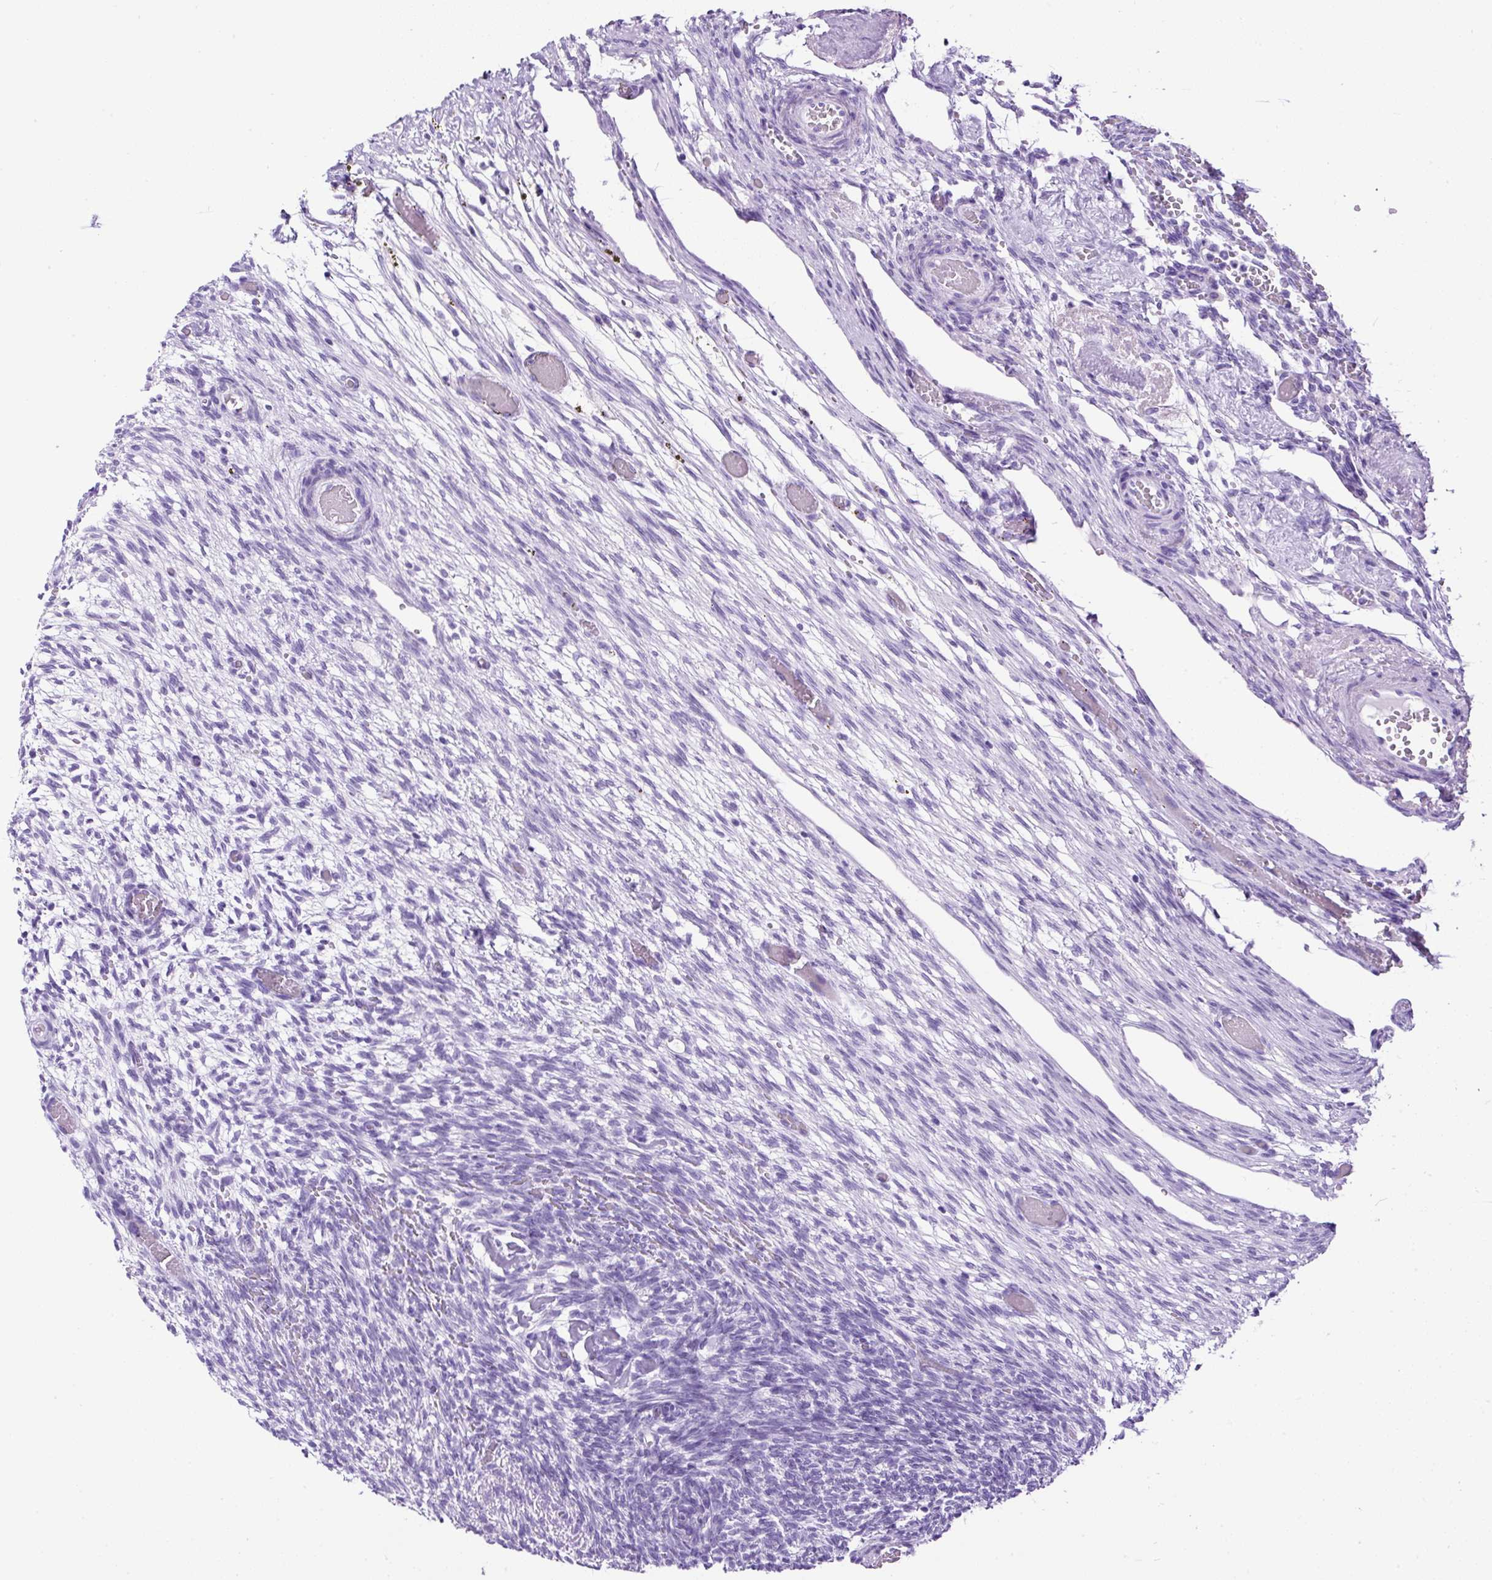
{"staining": {"intensity": "negative", "quantity": "none", "location": "none"}, "tissue": "ovary", "cell_type": "Follicle cells", "image_type": "normal", "snomed": [{"axis": "morphology", "description": "Normal tissue, NOS"}, {"axis": "topography", "description": "Ovary"}], "caption": "Human ovary stained for a protein using immunohistochemistry (IHC) exhibits no staining in follicle cells.", "gene": "CEL", "patient": {"sex": "female", "age": 67}}